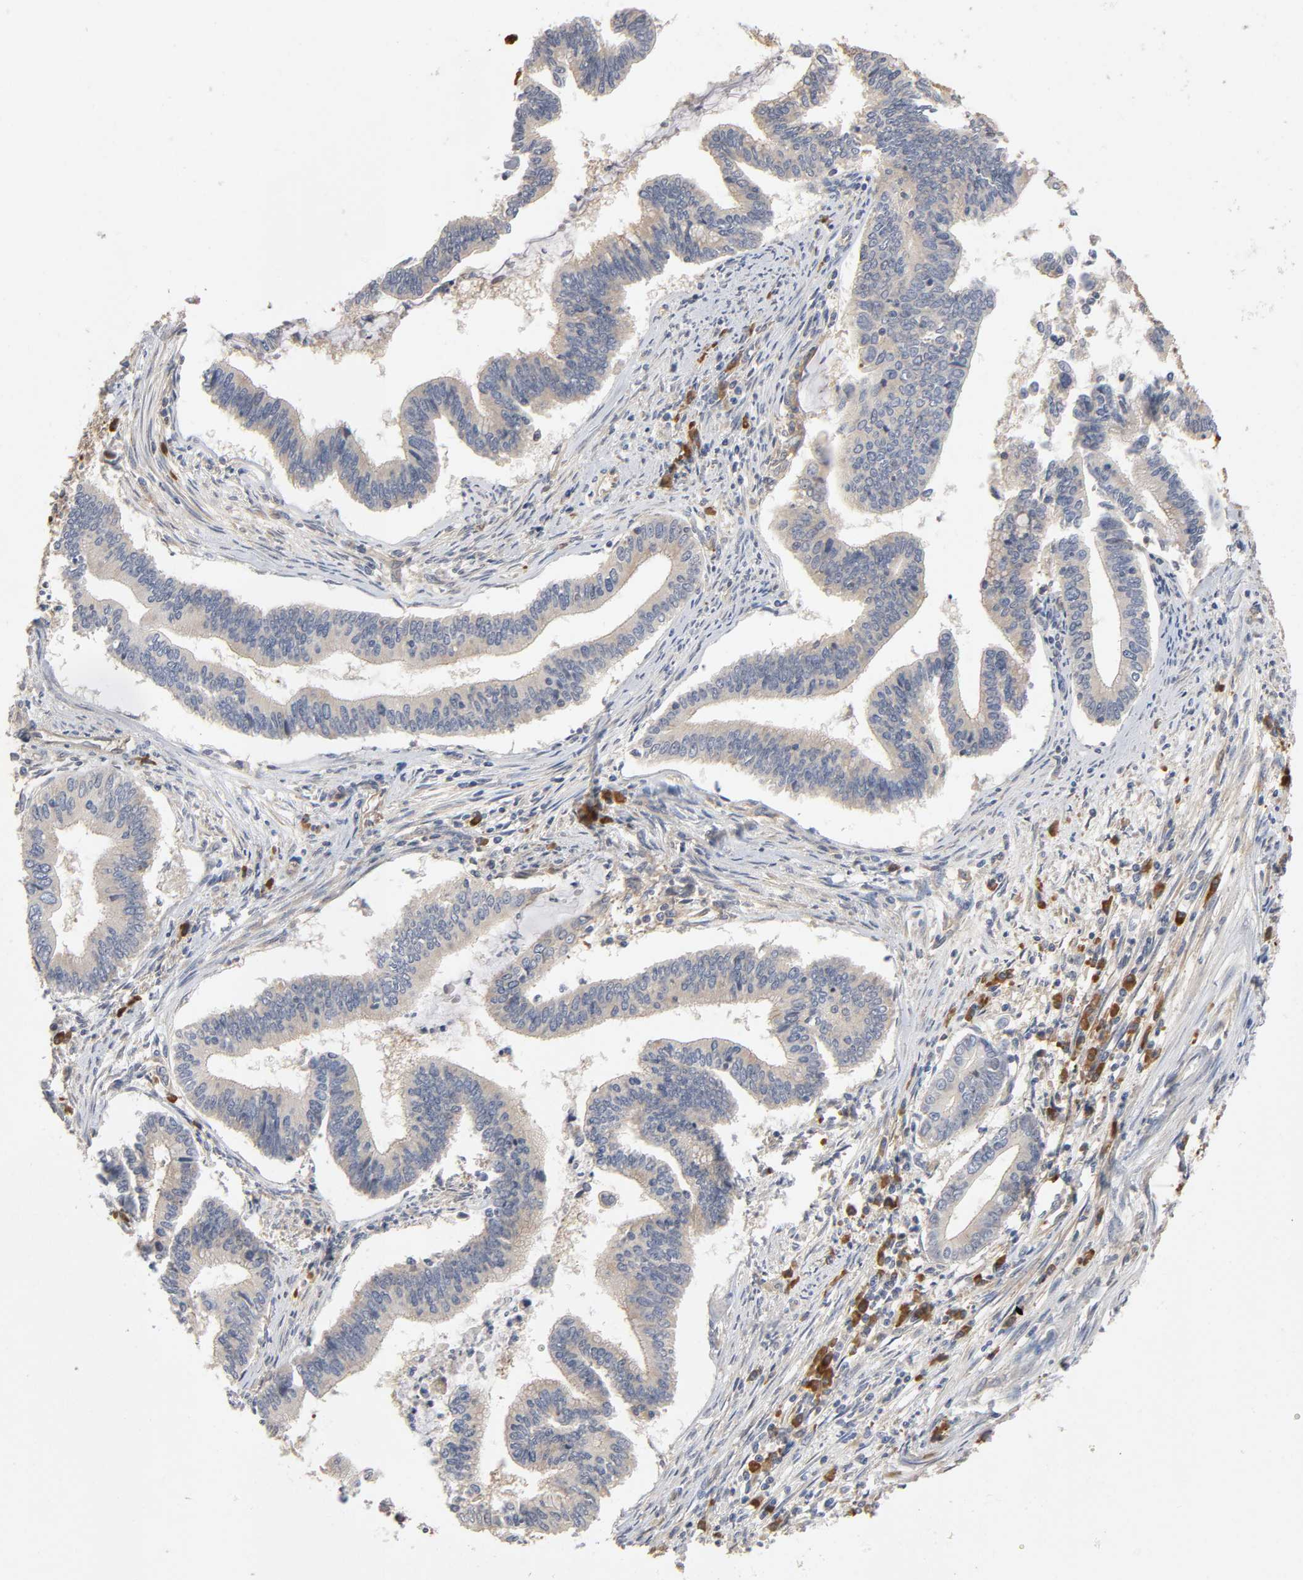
{"staining": {"intensity": "weak", "quantity": ">75%", "location": "cytoplasmic/membranous"}, "tissue": "cervical cancer", "cell_type": "Tumor cells", "image_type": "cancer", "snomed": [{"axis": "morphology", "description": "Adenocarcinoma, NOS"}, {"axis": "topography", "description": "Cervix"}], "caption": "Immunohistochemistry (IHC) histopathology image of neoplastic tissue: cervical adenocarcinoma stained using IHC demonstrates low levels of weak protein expression localized specifically in the cytoplasmic/membranous of tumor cells, appearing as a cytoplasmic/membranous brown color.", "gene": "SCHIP1", "patient": {"sex": "female", "age": 36}}